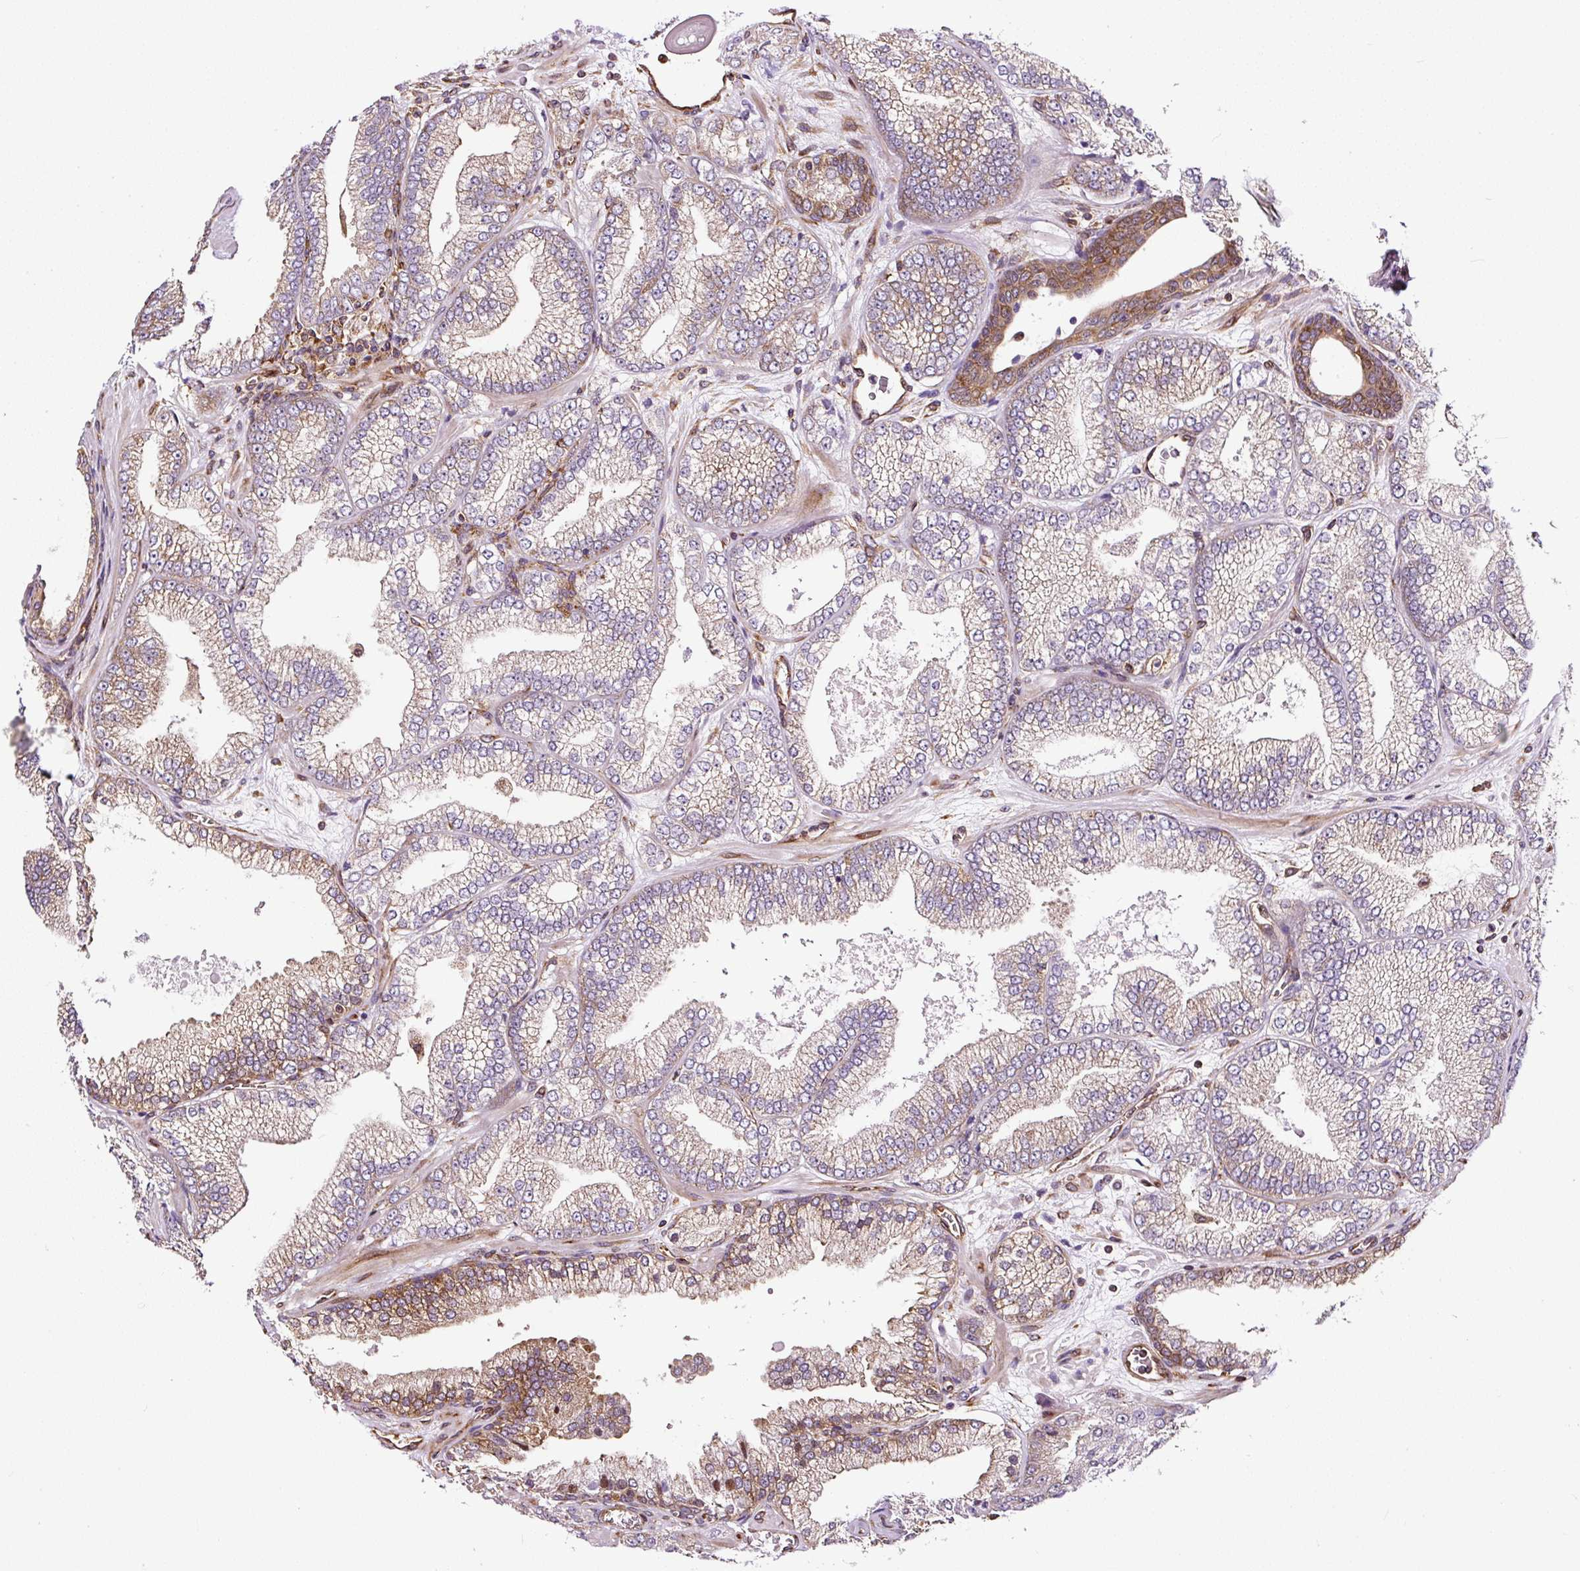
{"staining": {"intensity": "weak", "quantity": ">75%", "location": "cytoplasmic/membranous"}, "tissue": "prostate cancer", "cell_type": "Tumor cells", "image_type": "cancer", "snomed": [{"axis": "morphology", "description": "Adenocarcinoma, High grade"}, {"axis": "topography", "description": "Prostate"}], "caption": "Protein staining reveals weak cytoplasmic/membranous expression in about >75% of tumor cells in prostate cancer.", "gene": "KDM4E", "patient": {"sex": "male", "age": 68}}